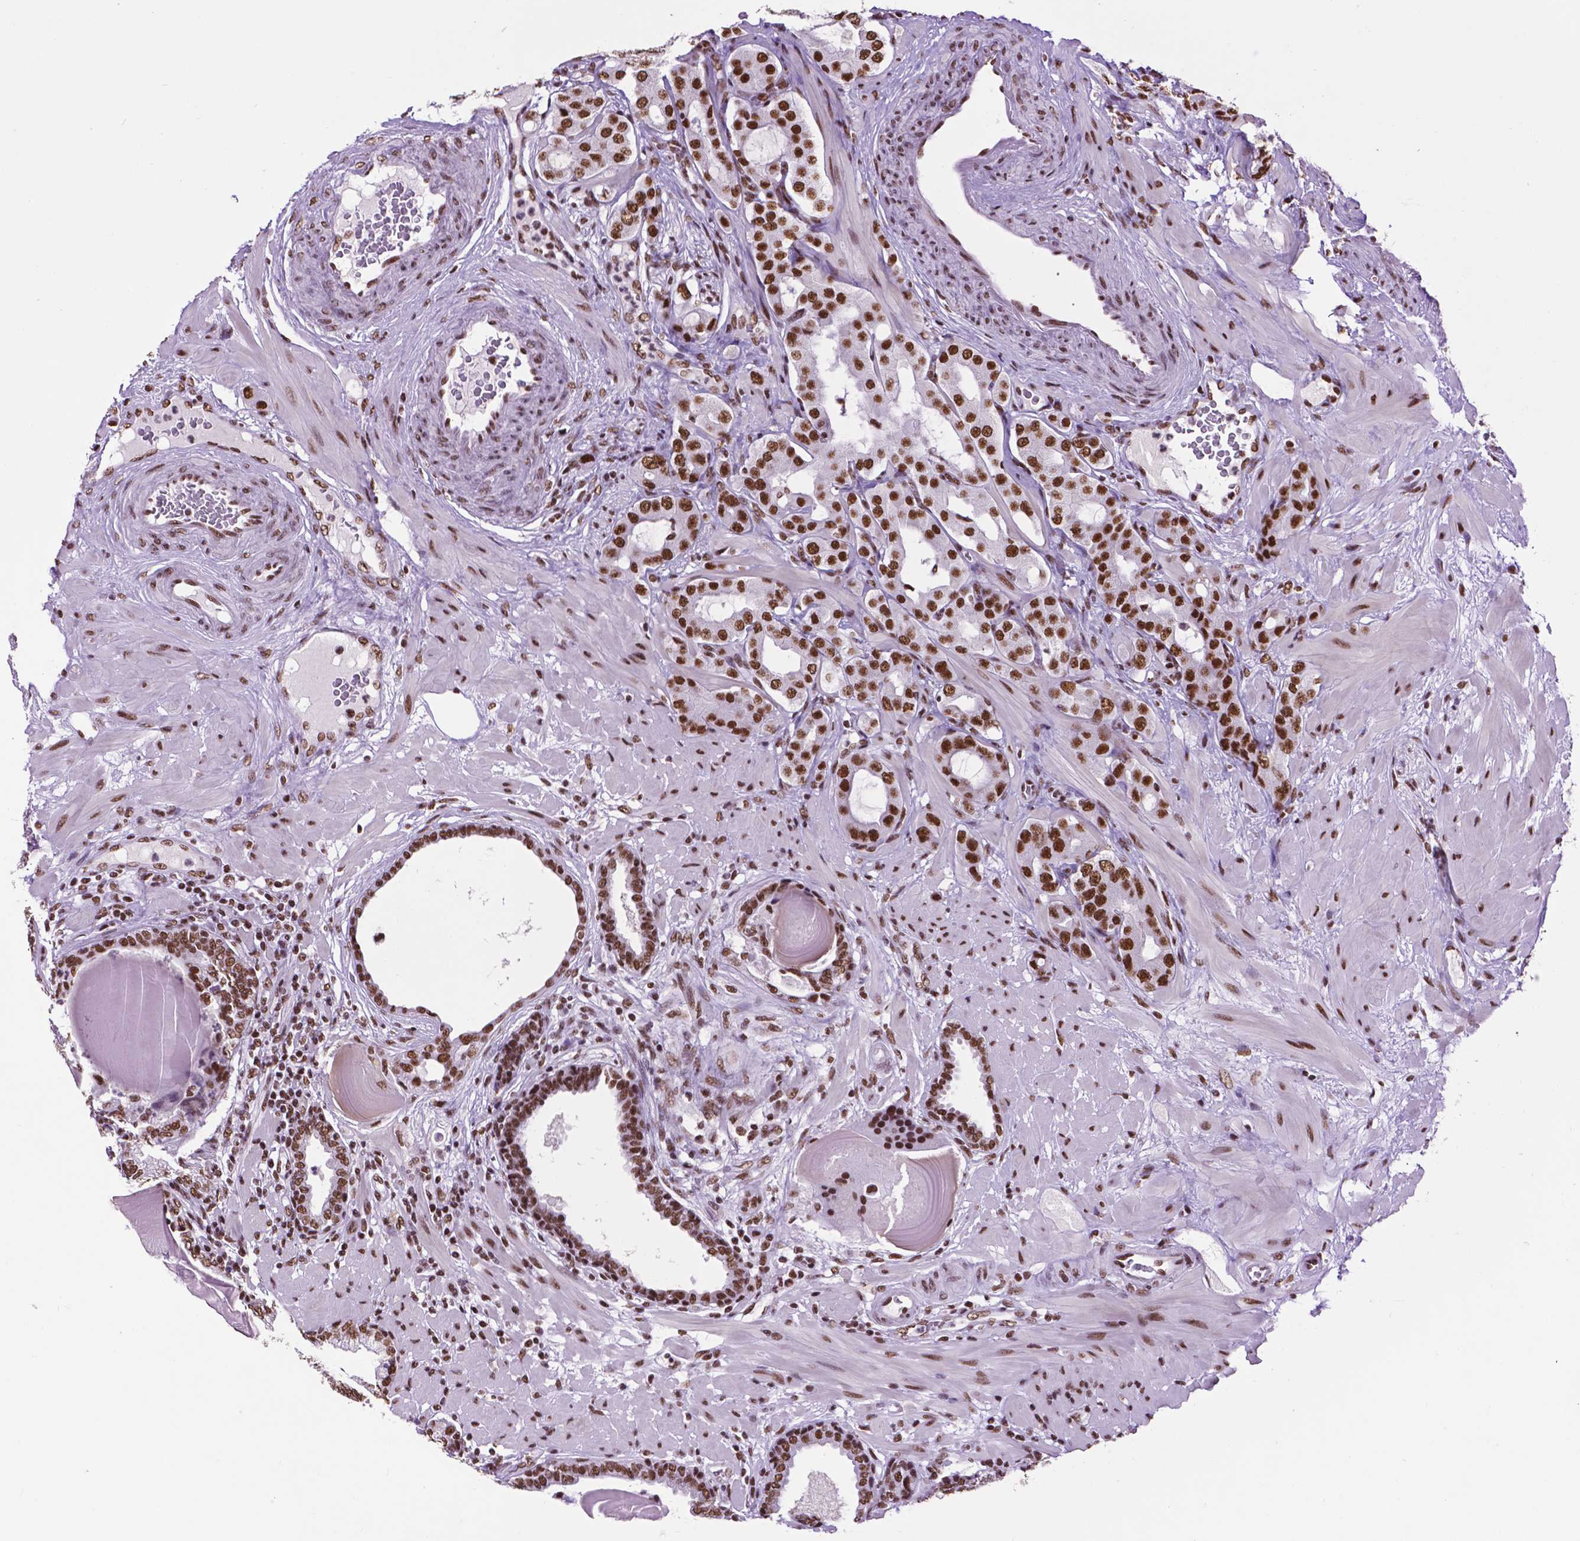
{"staining": {"intensity": "strong", "quantity": ">75%", "location": "nuclear"}, "tissue": "prostate cancer", "cell_type": "Tumor cells", "image_type": "cancer", "snomed": [{"axis": "morphology", "description": "Adenocarcinoma, Low grade"}, {"axis": "topography", "description": "Prostate"}], "caption": "Prostate cancer (adenocarcinoma (low-grade)) tissue shows strong nuclear expression in about >75% of tumor cells The protein of interest is shown in brown color, while the nuclei are stained blue.", "gene": "CCAR2", "patient": {"sex": "male", "age": 57}}